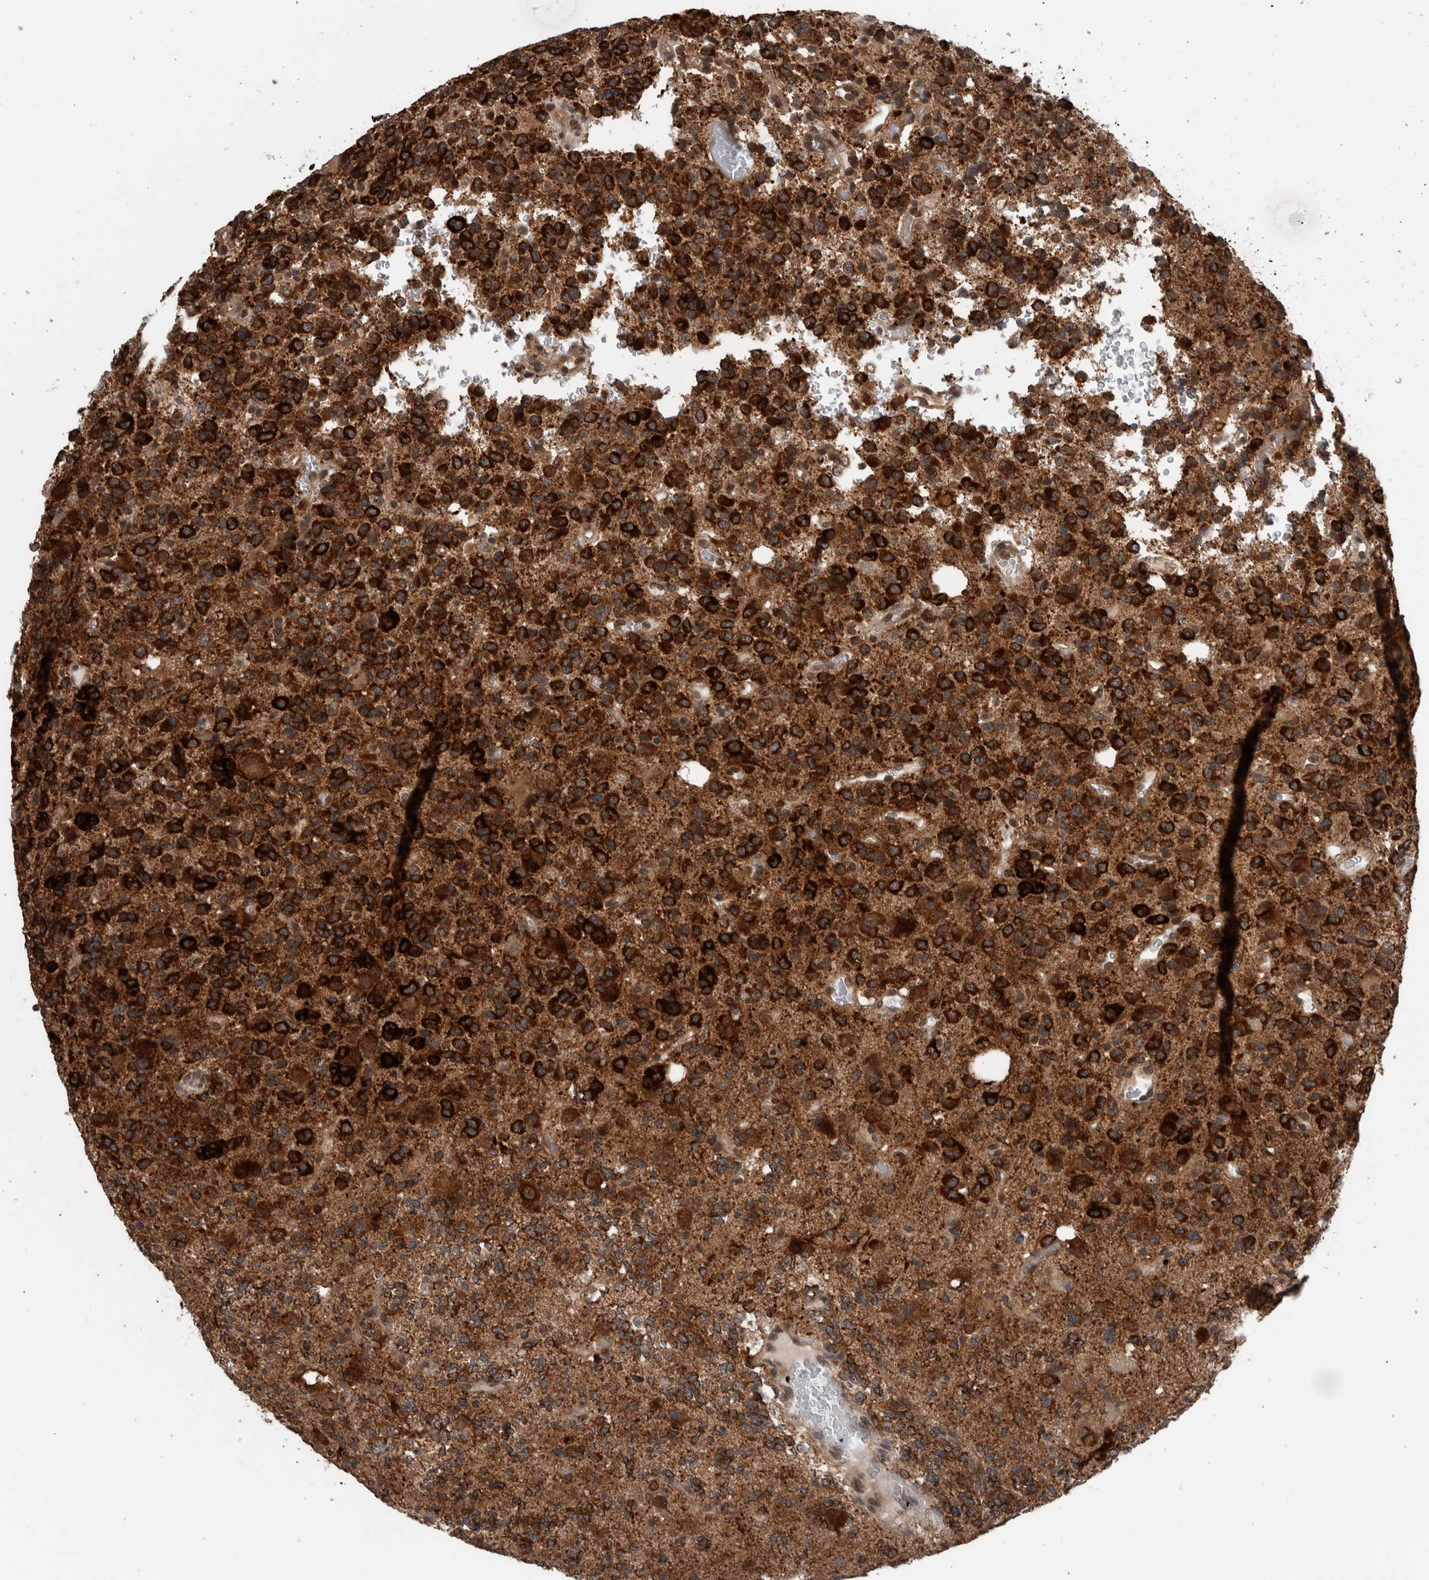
{"staining": {"intensity": "strong", "quantity": ">75%", "location": "cytoplasmic/membranous"}, "tissue": "glioma", "cell_type": "Tumor cells", "image_type": "cancer", "snomed": [{"axis": "morphology", "description": "Glioma, malignant, High grade"}, {"axis": "topography", "description": "Brain"}], "caption": "The immunohistochemical stain labels strong cytoplasmic/membranous positivity in tumor cells of high-grade glioma (malignant) tissue. (DAB = brown stain, brightfield microscopy at high magnification).", "gene": "ENY2", "patient": {"sex": "female", "age": 62}}